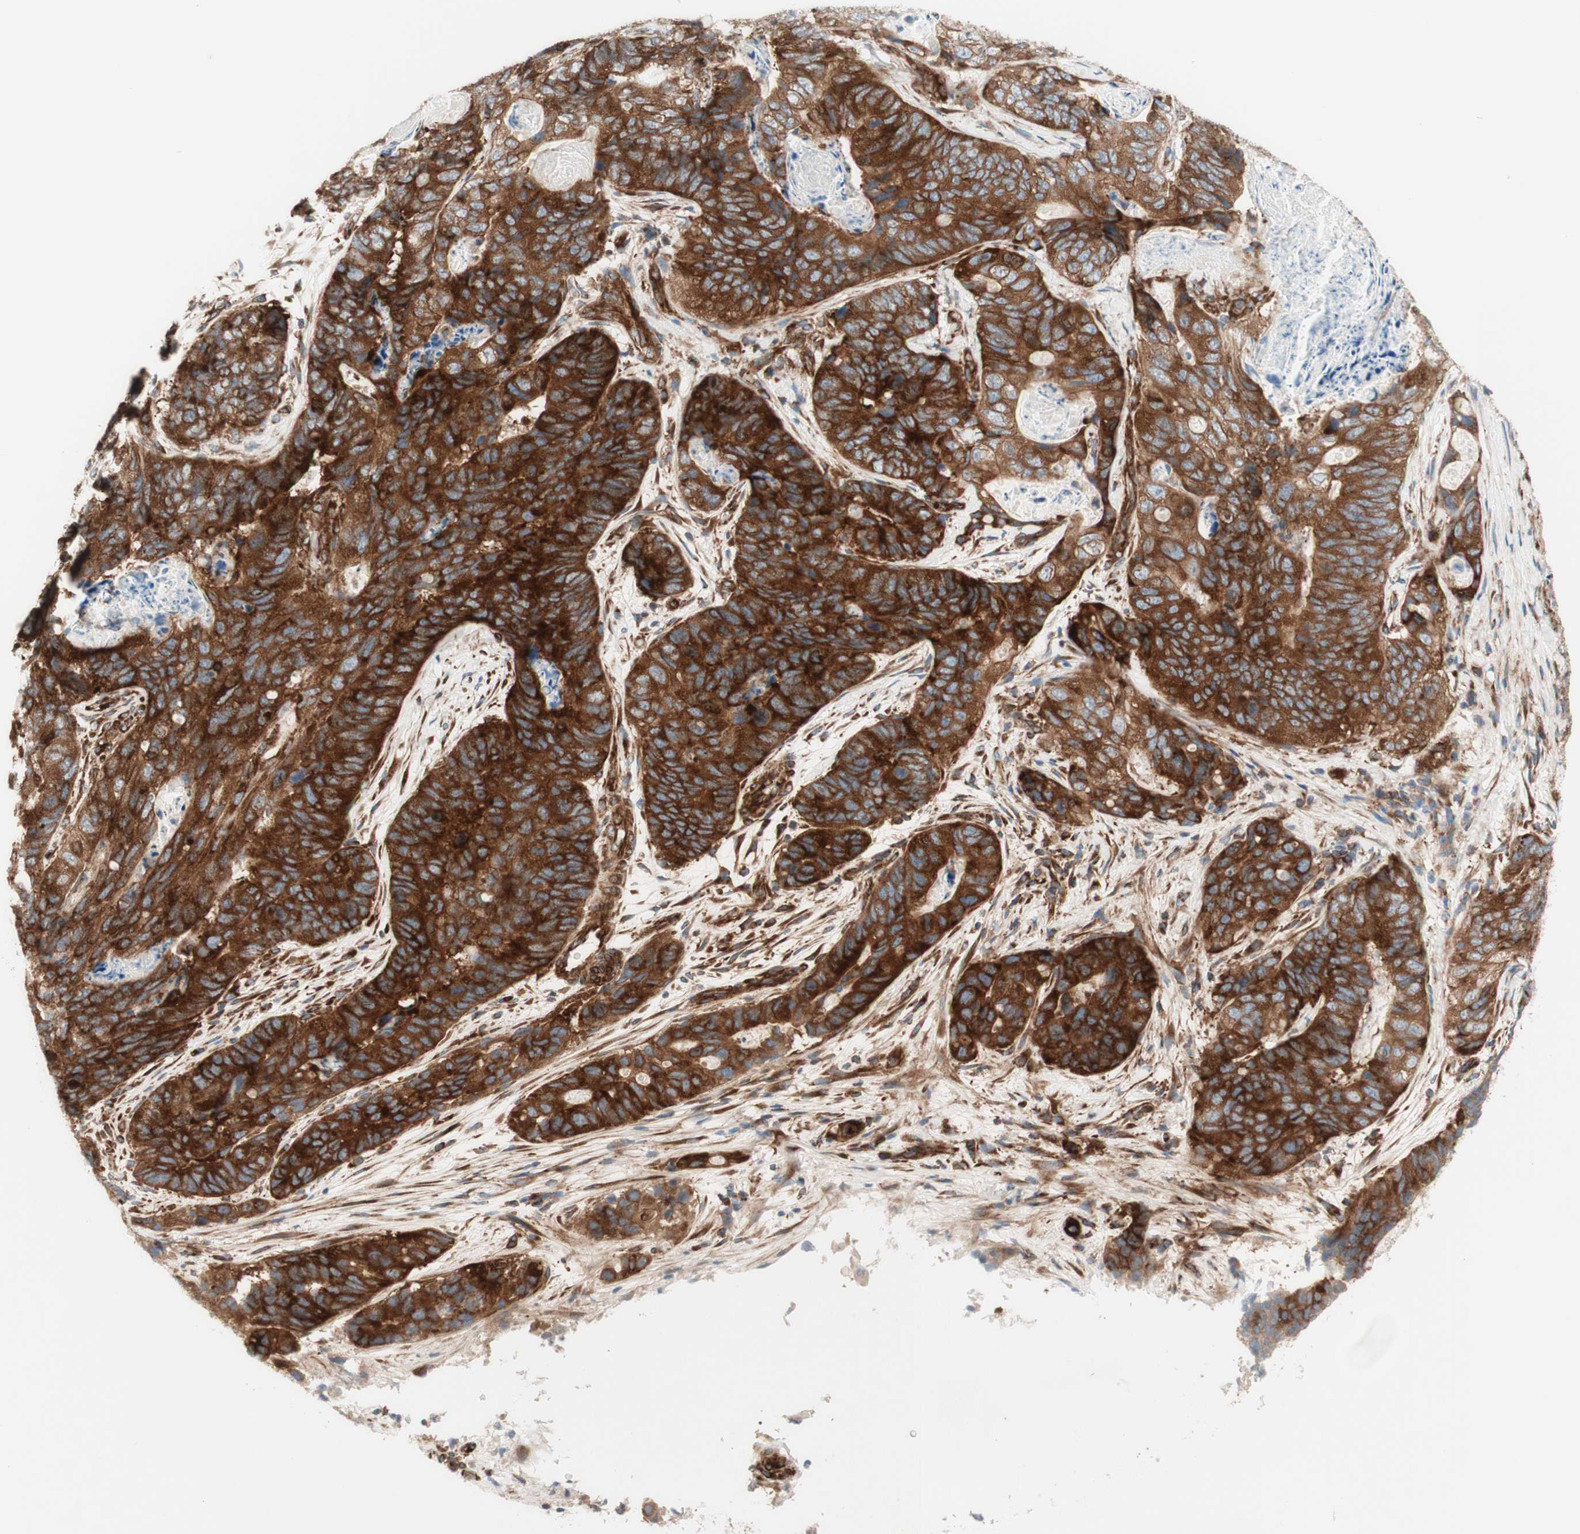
{"staining": {"intensity": "strong", "quantity": ">75%", "location": "cytoplasmic/membranous"}, "tissue": "stomach cancer", "cell_type": "Tumor cells", "image_type": "cancer", "snomed": [{"axis": "morphology", "description": "Adenocarcinoma, NOS"}, {"axis": "topography", "description": "Stomach"}], "caption": "Brown immunohistochemical staining in stomach cancer (adenocarcinoma) demonstrates strong cytoplasmic/membranous staining in about >75% of tumor cells.", "gene": "CCN4", "patient": {"sex": "female", "age": 89}}